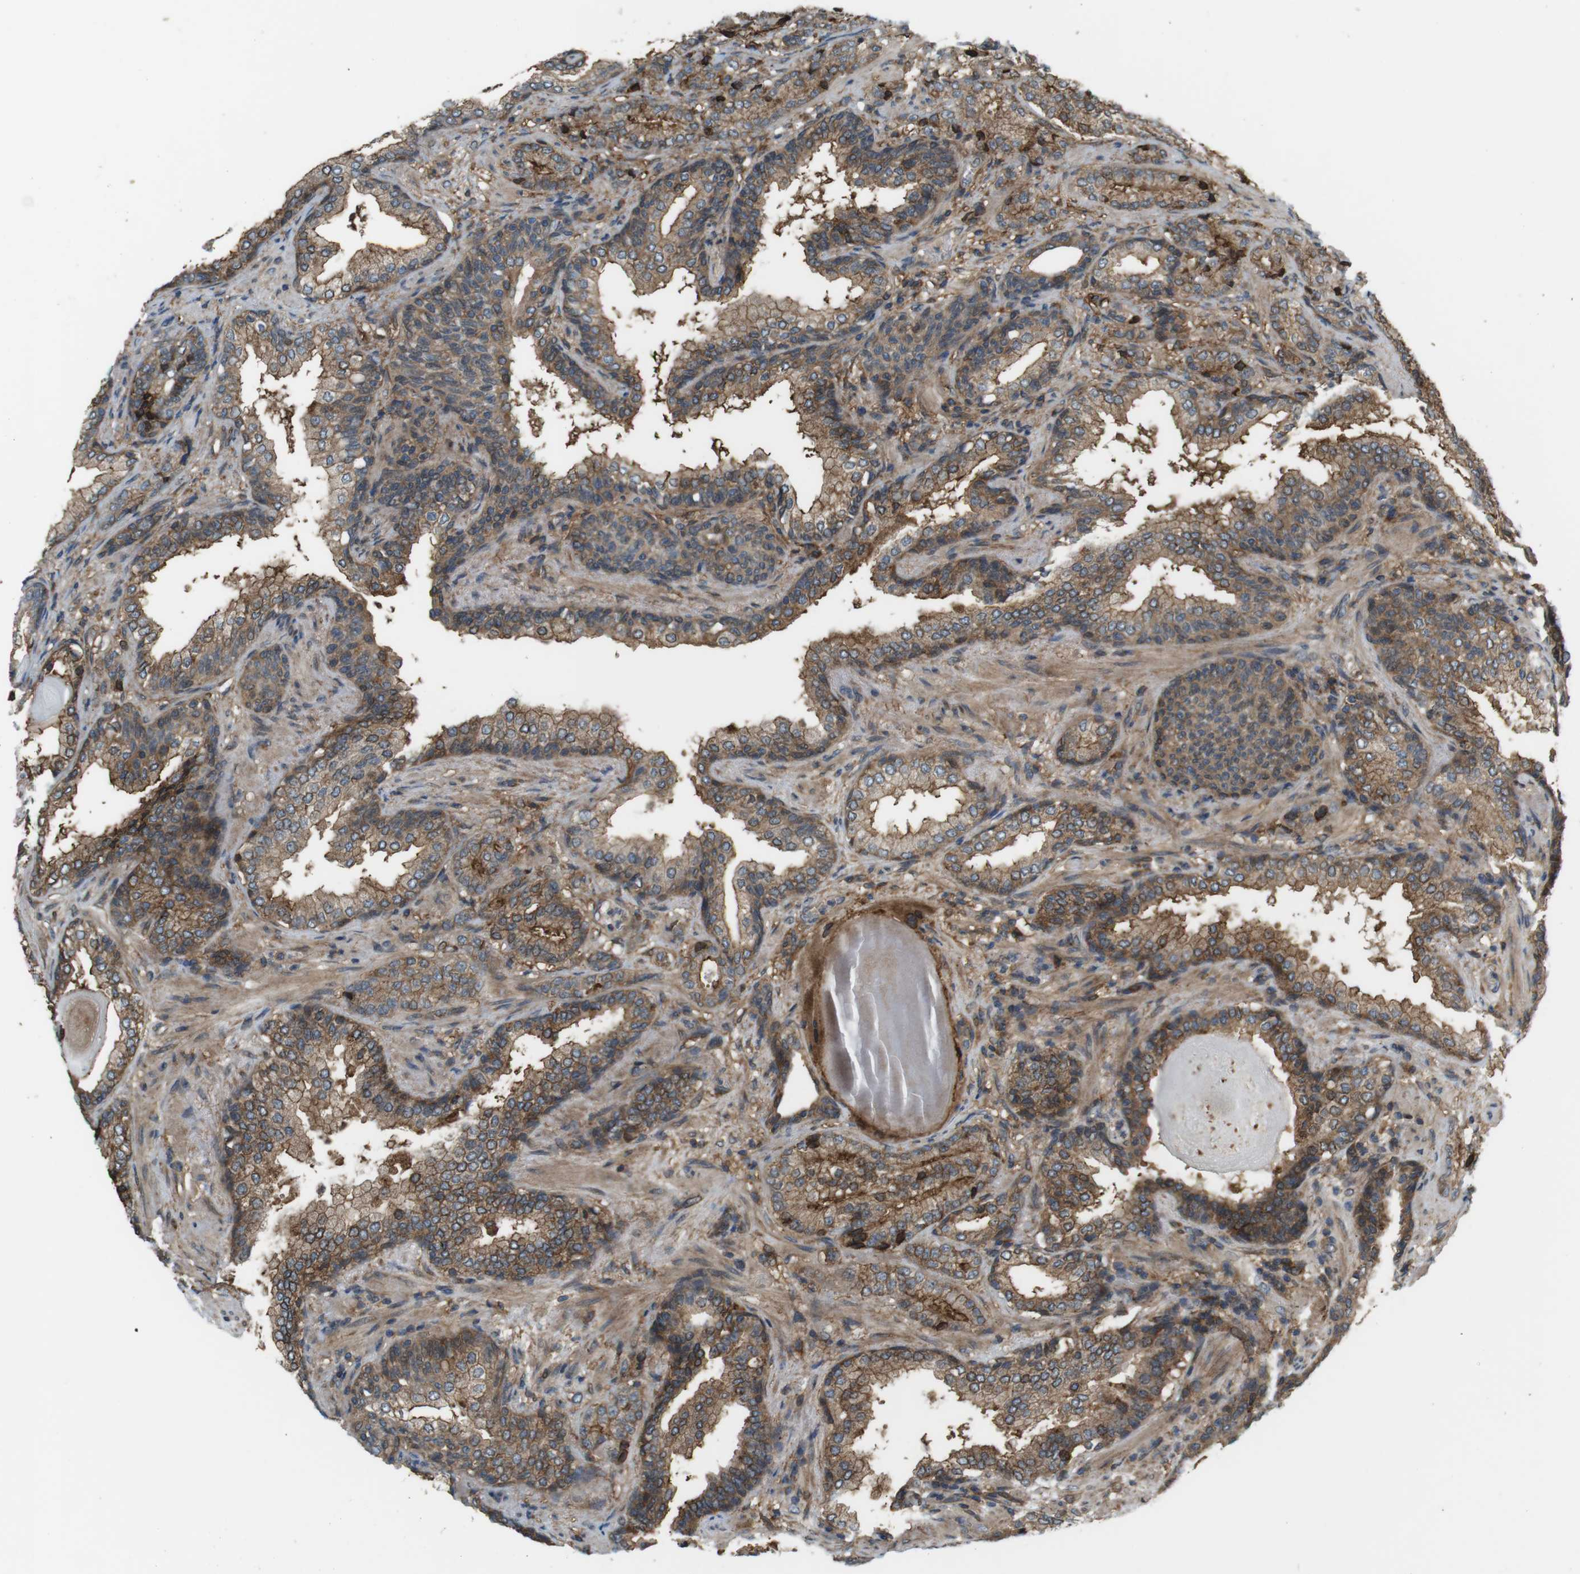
{"staining": {"intensity": "moderate", "quantity": ">75%", "location": "cytoplasmic/membranous"}, "tissue": "prostate cancer", "cell_type": "Tumor cells", "image_type": "cancer", "snomed": [{"axis": "morphology", "description": "Adenocarcinoma, High grade"}, {"axis": "topography", "description": "Prostate"}], "caption": "Prostate cancer (adenocarcinoma (high-grade)) stained with a brown dye exhibits moderate cytoplasmic/membranous positive expression in about >75% of tumor cells.", "gene": "DDAH2", "patient": {"sex": "male", "age": 61}}